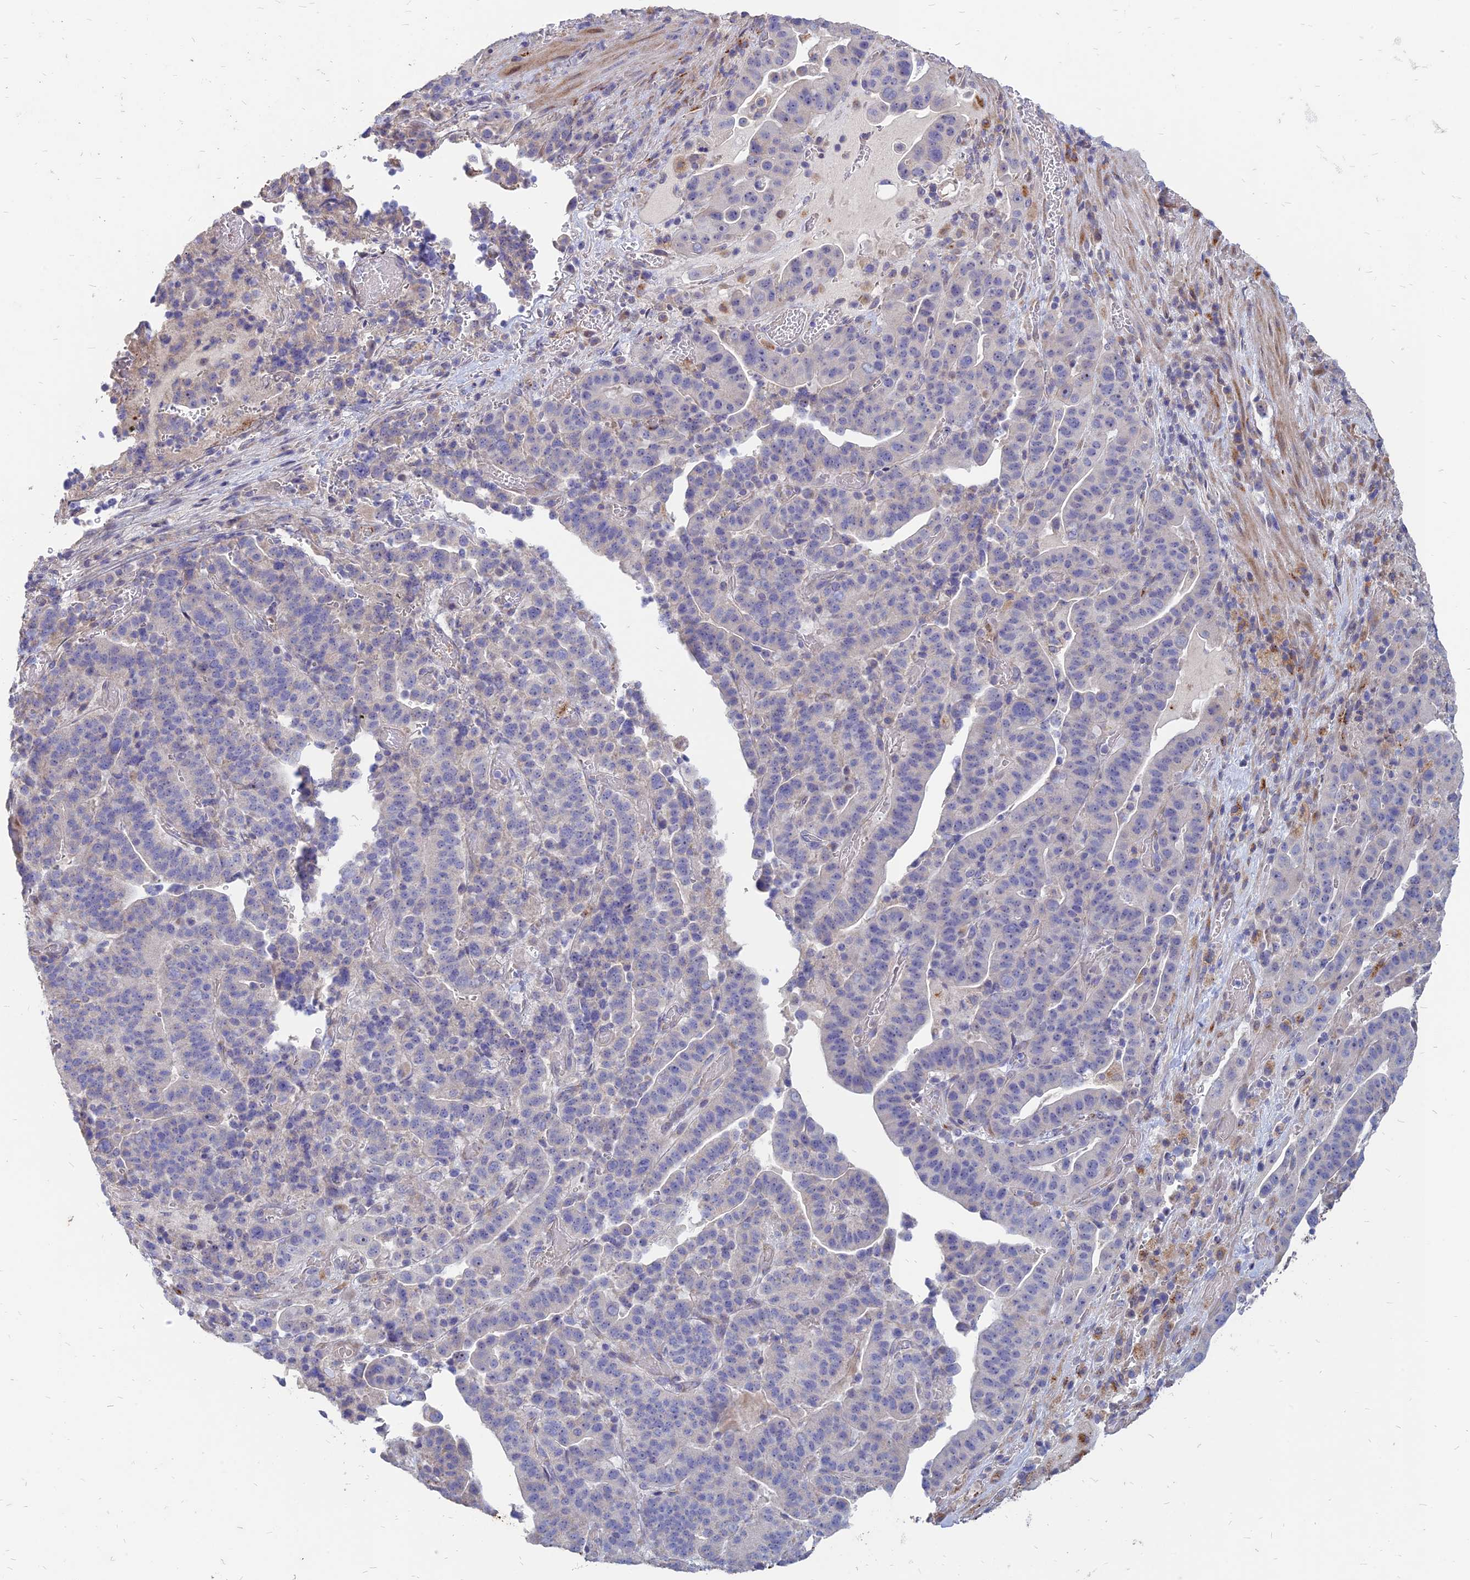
{"staining": {"intensity": "negative", "quantity": "none", "location": "none"}, "tissue": "stomach cancer", "cell_type": "Tumor cells", "image_type": "cancer", "snomed": [{"axis": "morphology", "description": "Adenocarcinoma, NOS"}, {"axis": "topography", "description": "Stomach"}], "caption": "IHC micrograph of neoplastic tissue: stomach cancer (adenocarcinoma) stained with DAB shows no significant protein staining in tumor cells. (Brightfield microscopy of DAB (3,3'-diaminobenzidine) IHC at high magnification).", "gene": "ST3GAL6", "patient": {"sex": "male", "age": 48}}